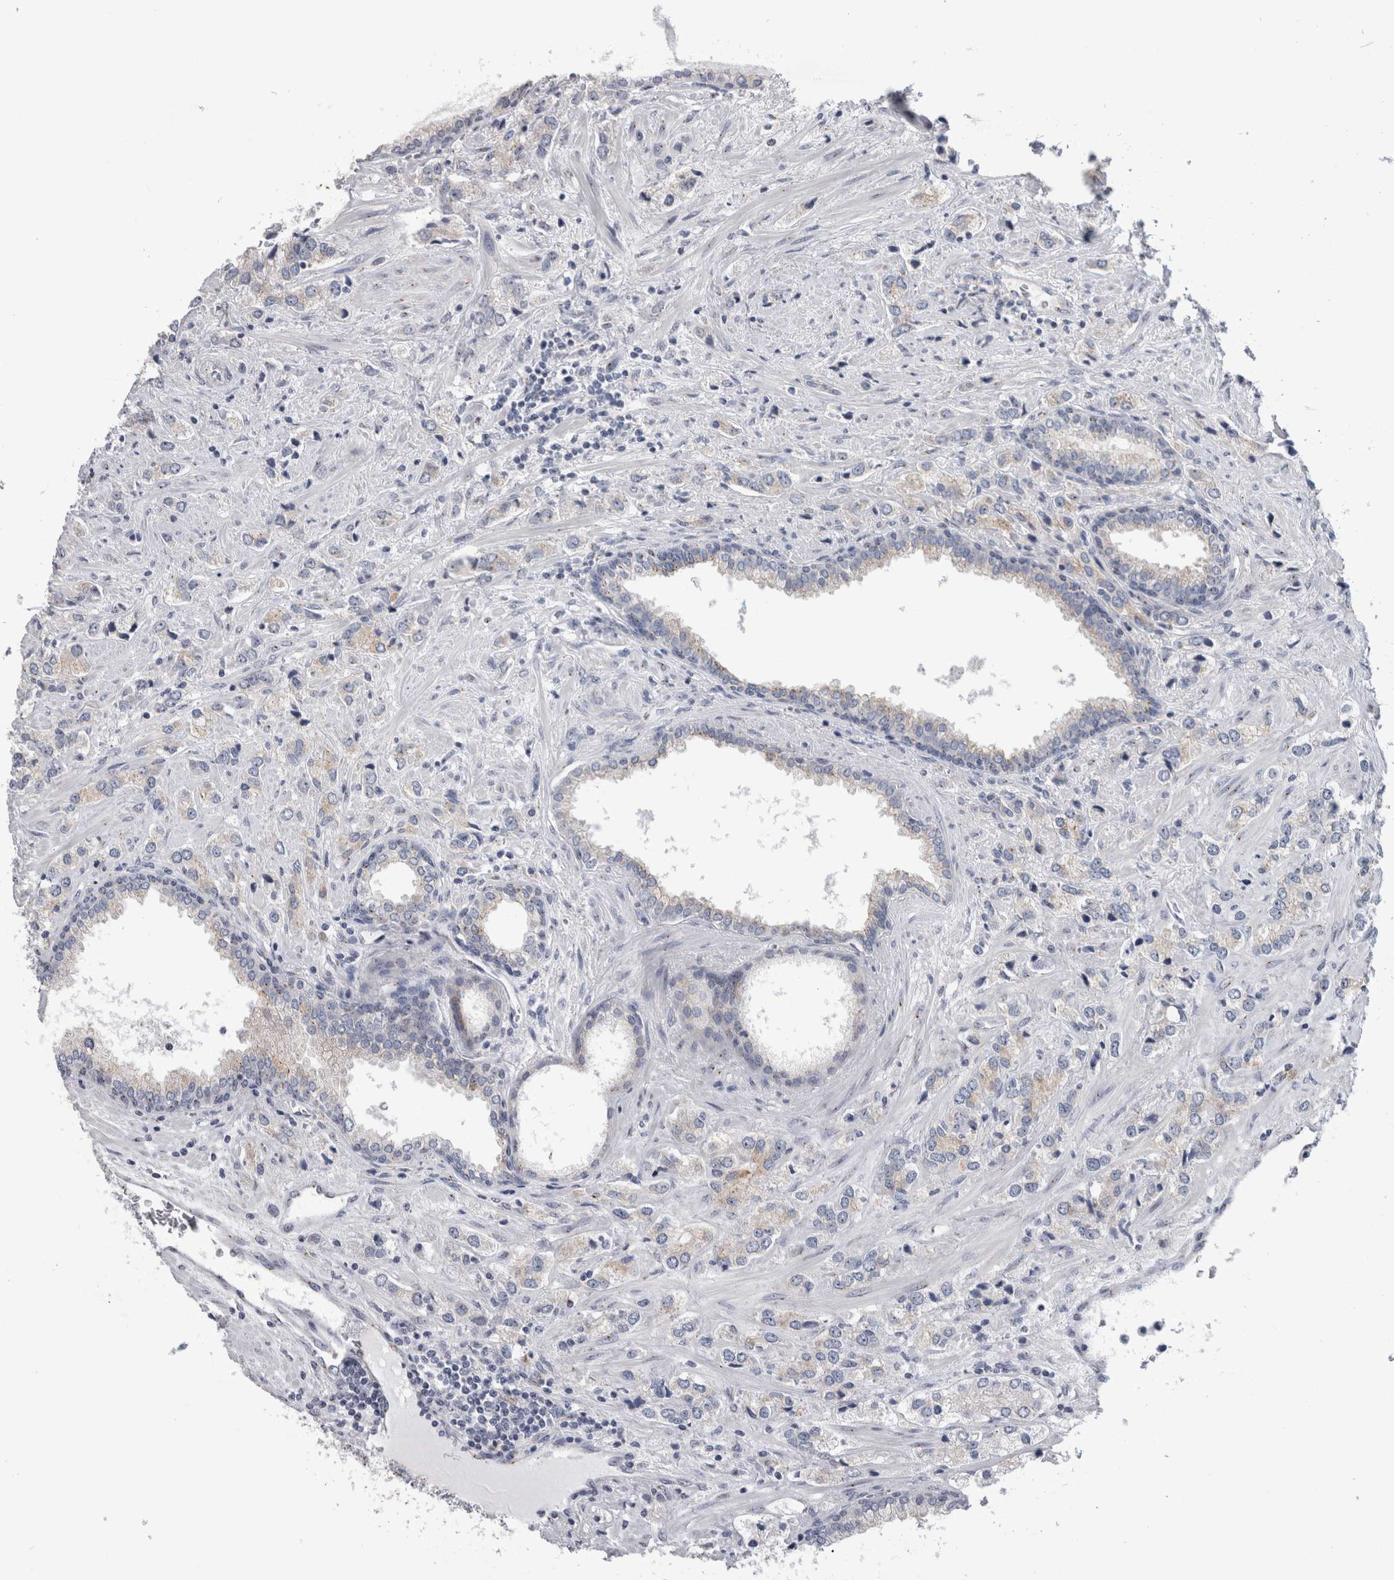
{"staining": {"intensity": "negative", "quantity": "none", "location": "none"}, "tissue": "prostate cancer", "cell_type": "Tumor cells", "image_type": "cancer", "snomed": [{"axis": "morphology", "description": "Adenocarcinoma, High grade"}, {"axis": "topography", "description": "Prostate"}], "caption": "IHC photomicrograph of neoplastic tissue: prostate cancer stained with DAB (3,3'-diaminobenzidine) shows no significant protein expression in tumor cells.", "gene": "AKAP9", "patient": {"sex": "male", "age": 66}}